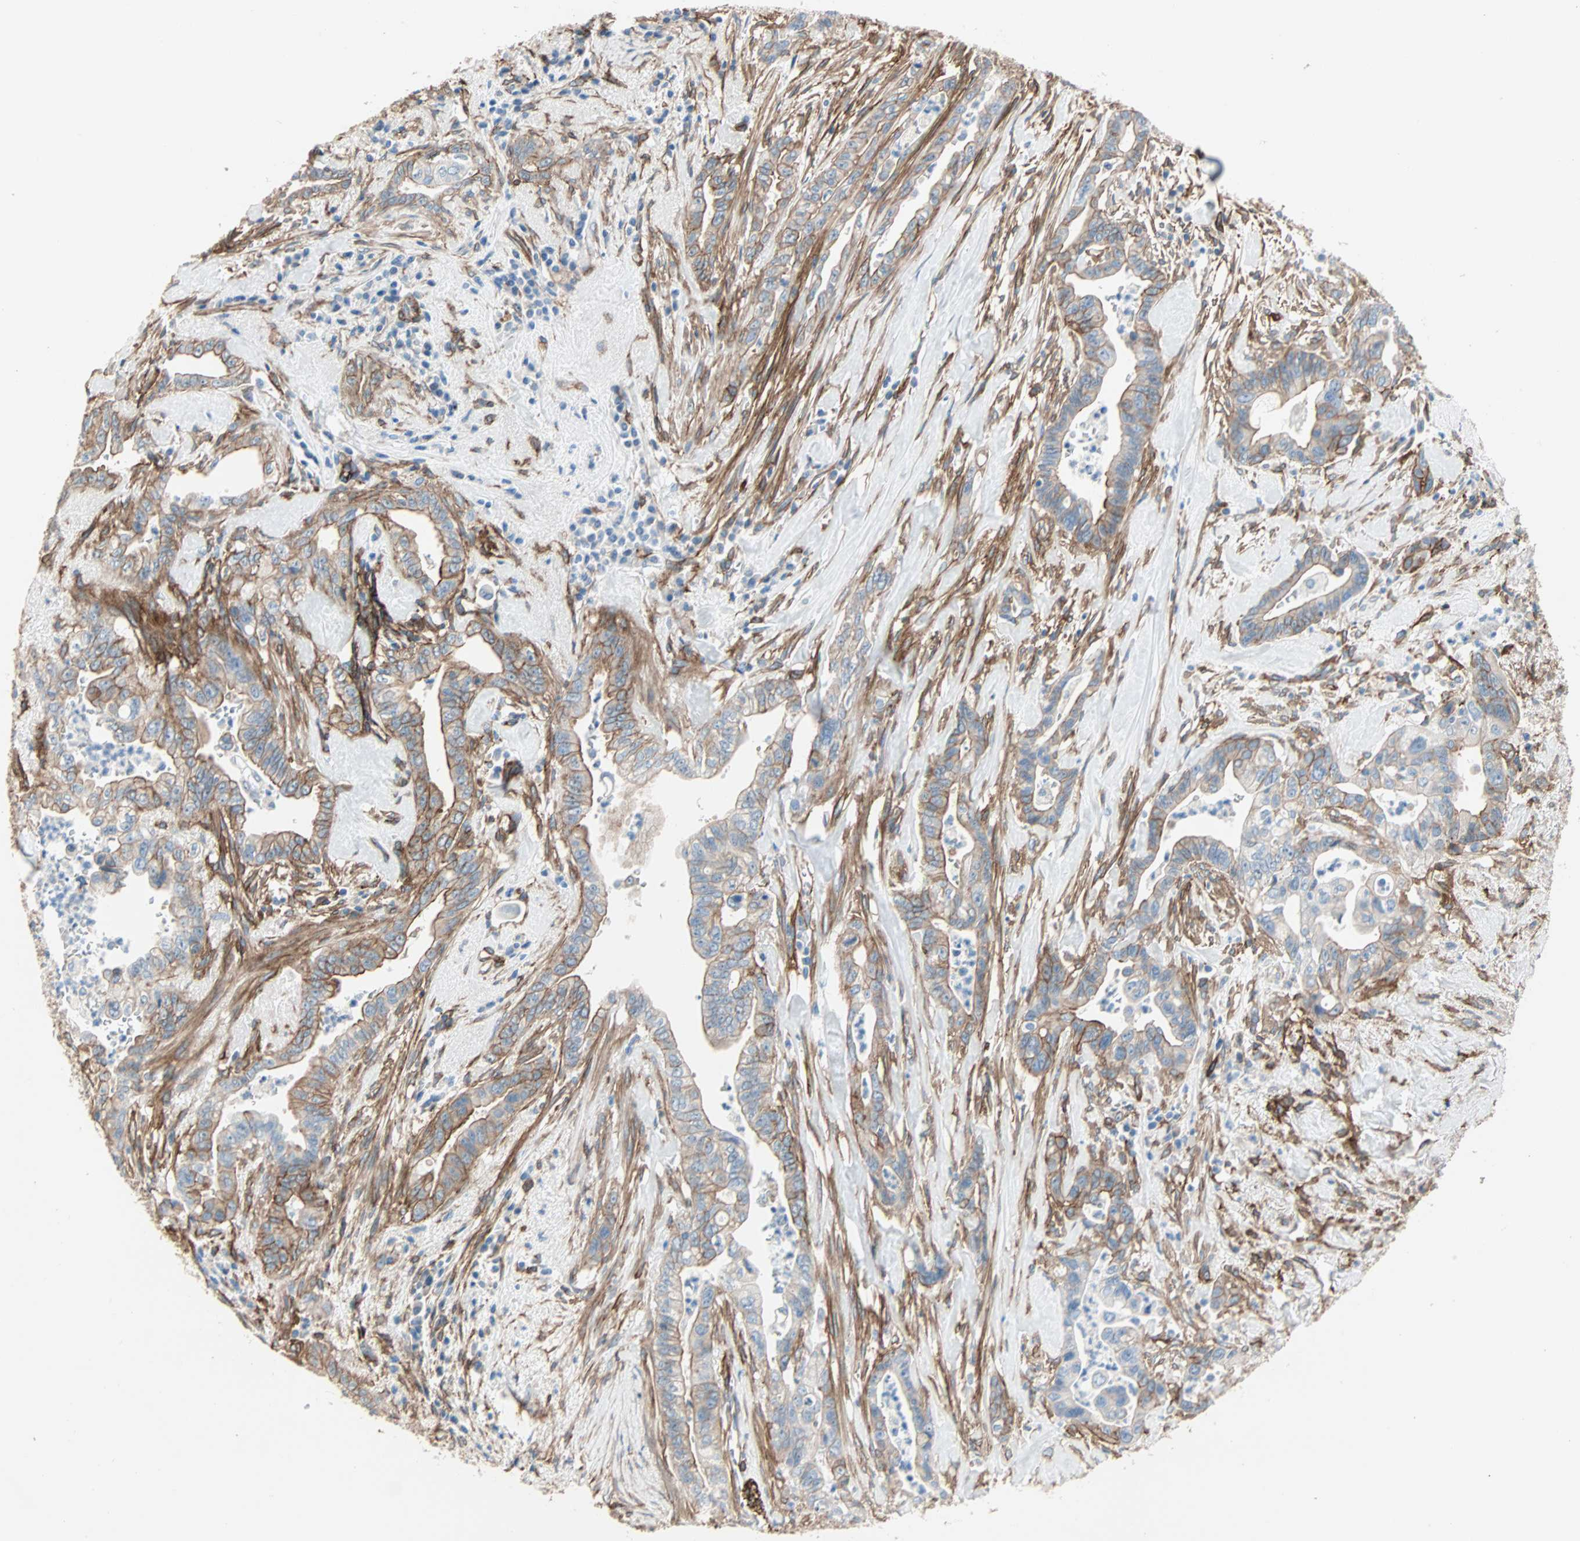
{"staining": {"intensity": "moderate", "quantity": ">75%", "location": "cytoplasmic/membranous"}, "tissue": "pancreatic cancer", "cell_type": "Tumor cells", "image_type": "cancer", "snomed": [{"axis": "morphology", "description": "Adenocarcinoma, NOS"}, {"axis": "topography", "description": "Pancreas"}], "caption": "Protein analysis of pancreatic adenocarcinoma tissue shows moderate cytoplasmic/membranous expression in about >75% of tumor cells.", "gene": "EPB41L2", "patient": {"sex": "male", "age": 70}}